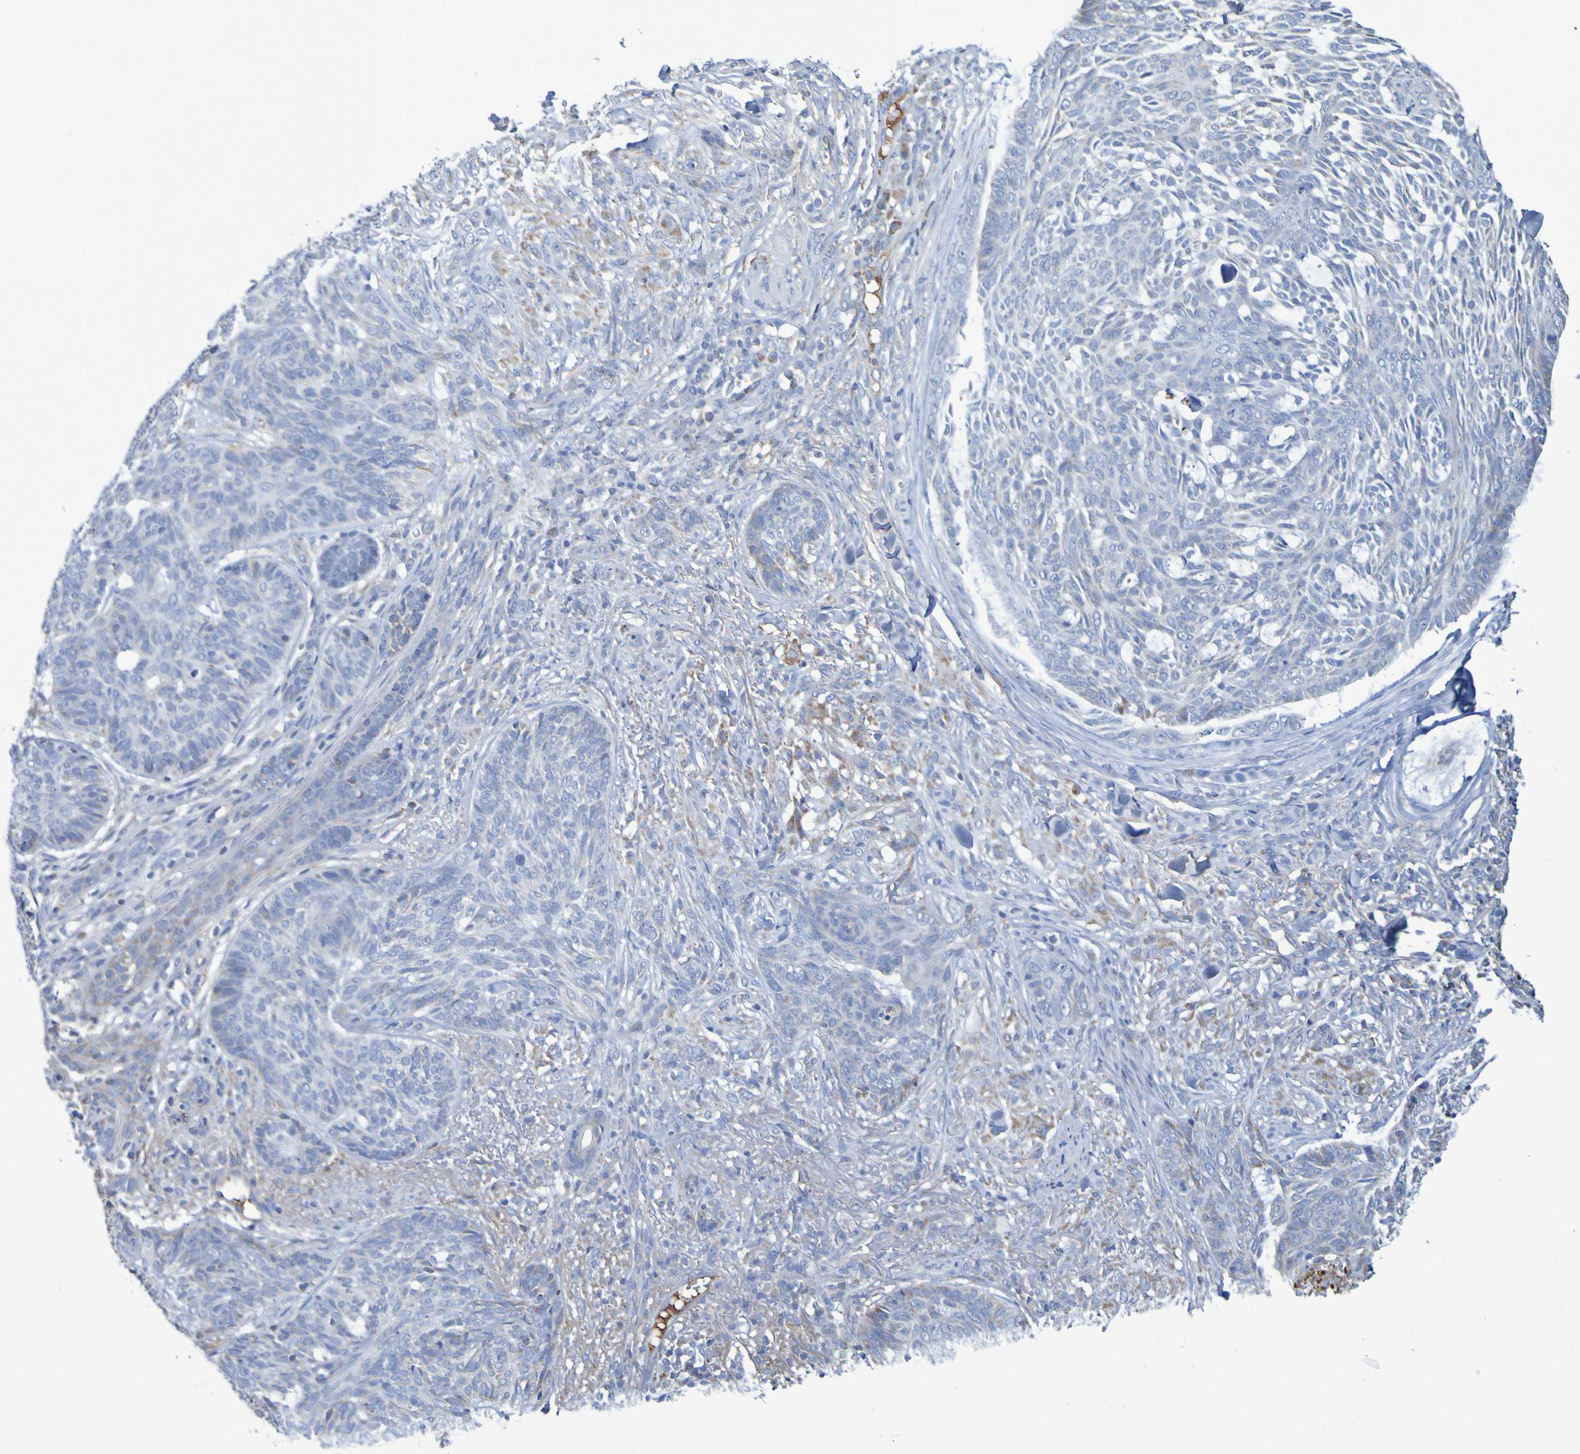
{"staining": {"intensity": "weak", "quantity": "<25%", "location": "cytoplasmic/membranous"}, "tissue": "skin cancer", "cell_type": "Tumor cells", "image_type": "cancer", "snomed": [{"axis": "morphology", "description": "Basal cell carcinoma"}, {"axis": "topography", "description": "Skin"}], "caption": "An immunohistochemistry micrograph of skin cancer is shown. There is no staining in tumor cells of skin cancer.", "gene": "CNTN2", "patient": {"sex": "male", "age": 43}}